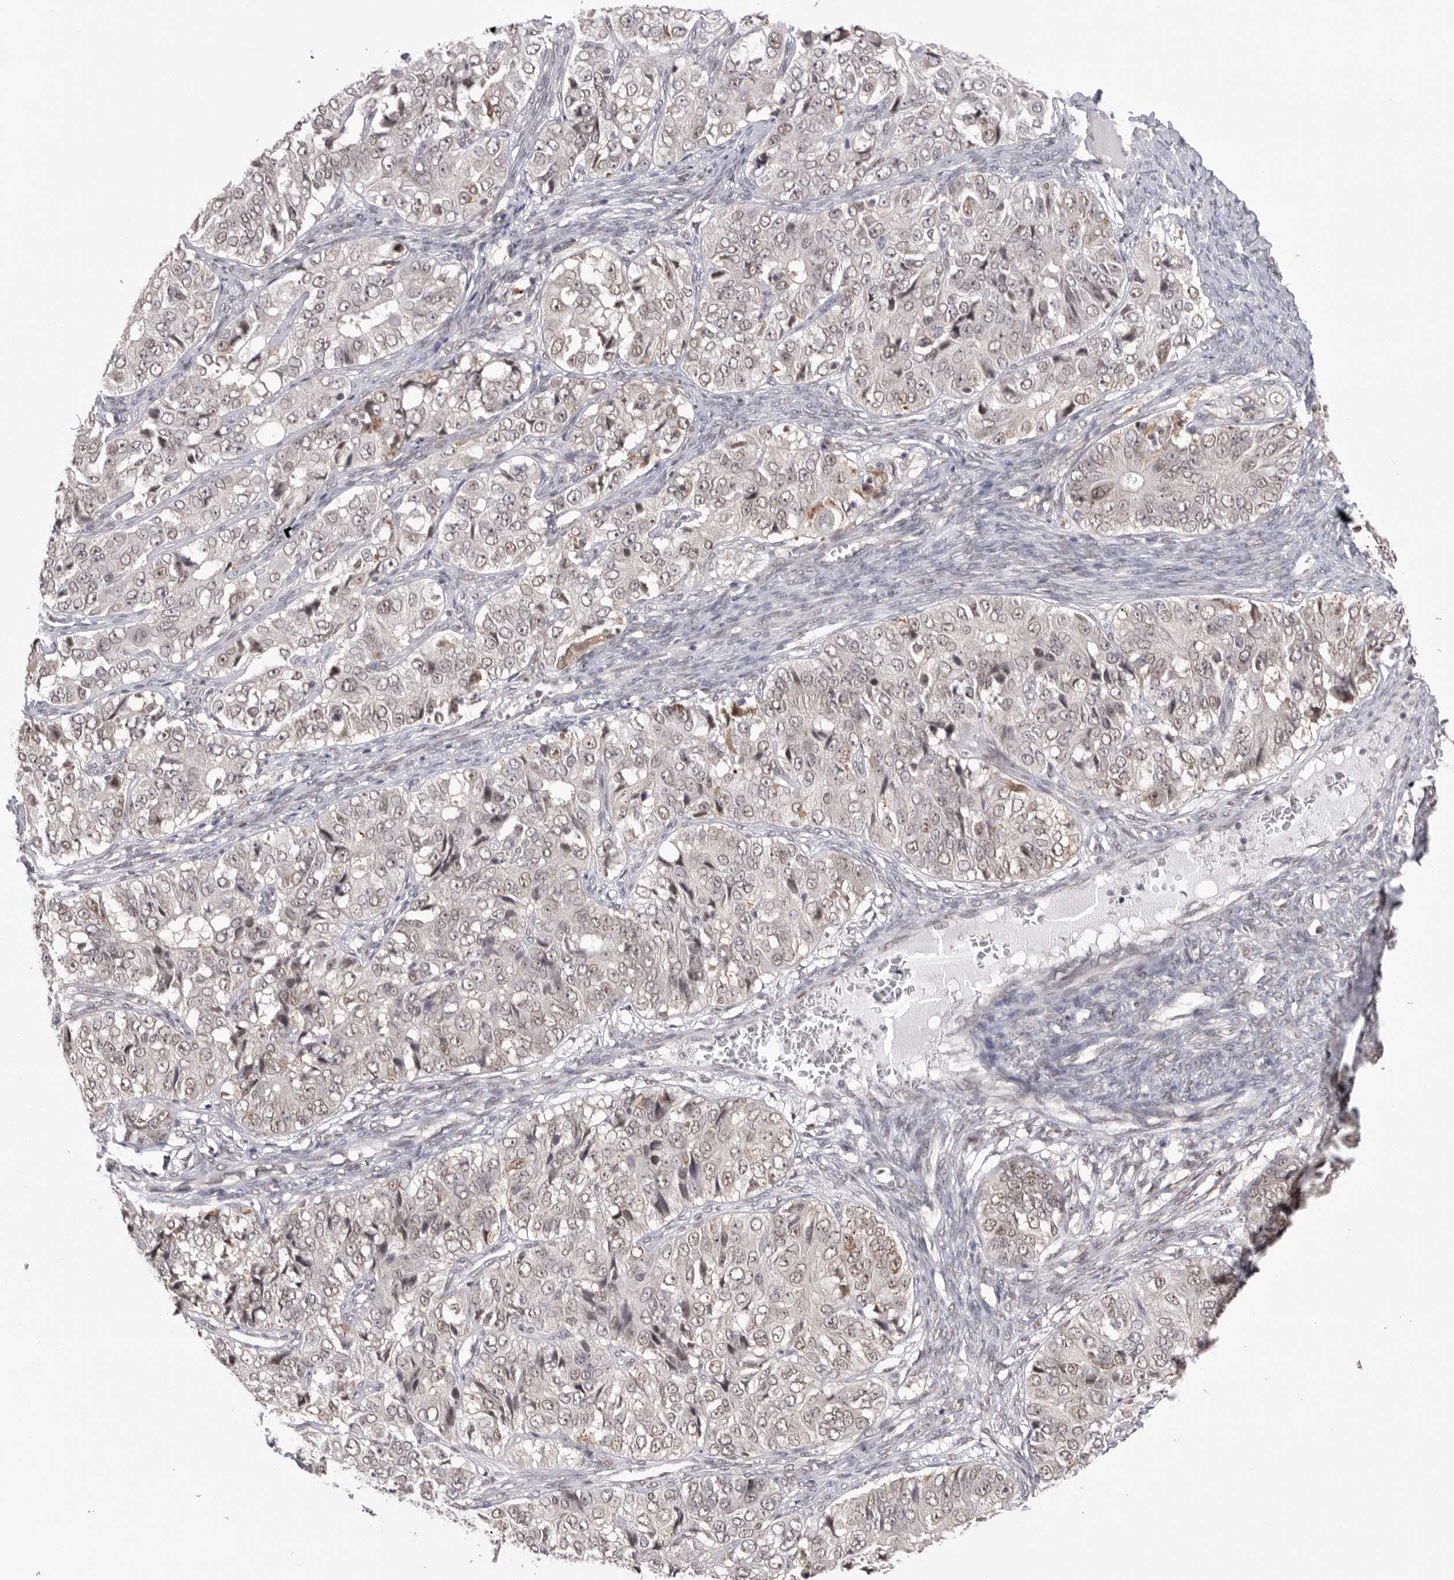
{"staining": {"intensity": "weak", "quantity": "<25%", "location": "nuclear"}, "tissue": "ovarian cancer", "cell_type": "Tumor cells", "image_type": "cancer", "snomed": [{"axis": "morphology", "description": "Carcinoma, endometroid"}, {"axis": "topography", "description": "Ovary"}], "caption": "Endometroid carcinoma (ovarian) stained for a protein using immunohistochemistry demonstrates no positivity tumor cells.", "gene": "BCLAF3", "patient": {"sex": "female", "age": 51}}